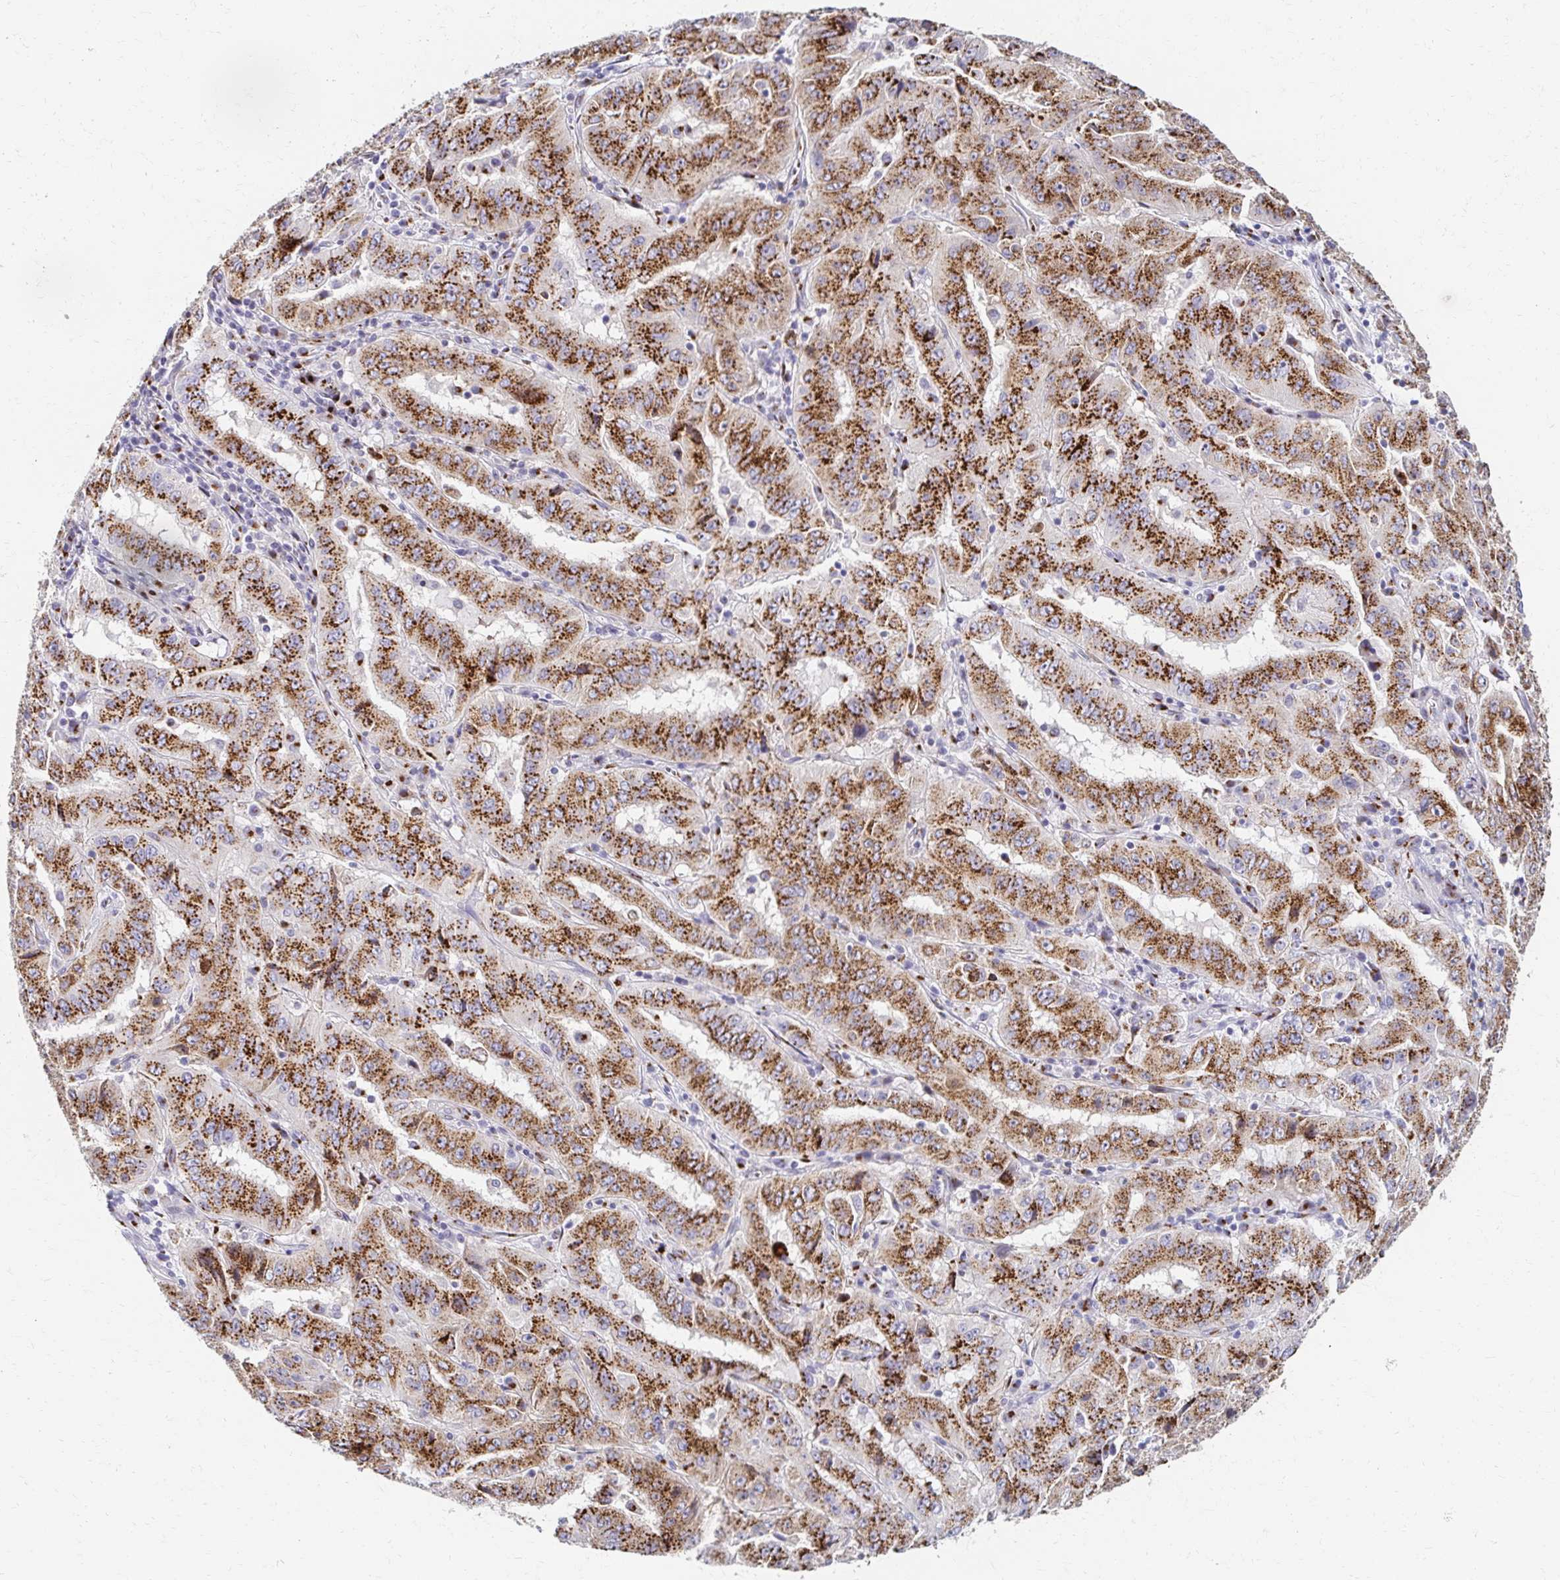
{"staining": {"intensity": "strong", "quantity": ">75%", "location": "cytoplasmic/membranous"}, "tissue": "pancreatic cancer", "cell_type": "Tumor cells", "image_type": "cancer", "snomed": [{"axis": "morphology", "description": "Adenocarcinoma, NOS"}, {"axis": "topography", "description": "Pancreas"}], "caption": "About >75% of tumor cells in pancreatic cancer (adenocarcinoma) show strong cytoplasmic/membranous protein staining as visualized by brown immunohistochemical staining.", "gene": "TM9SF1", "patient": {"sex": "male", "age": 63}}